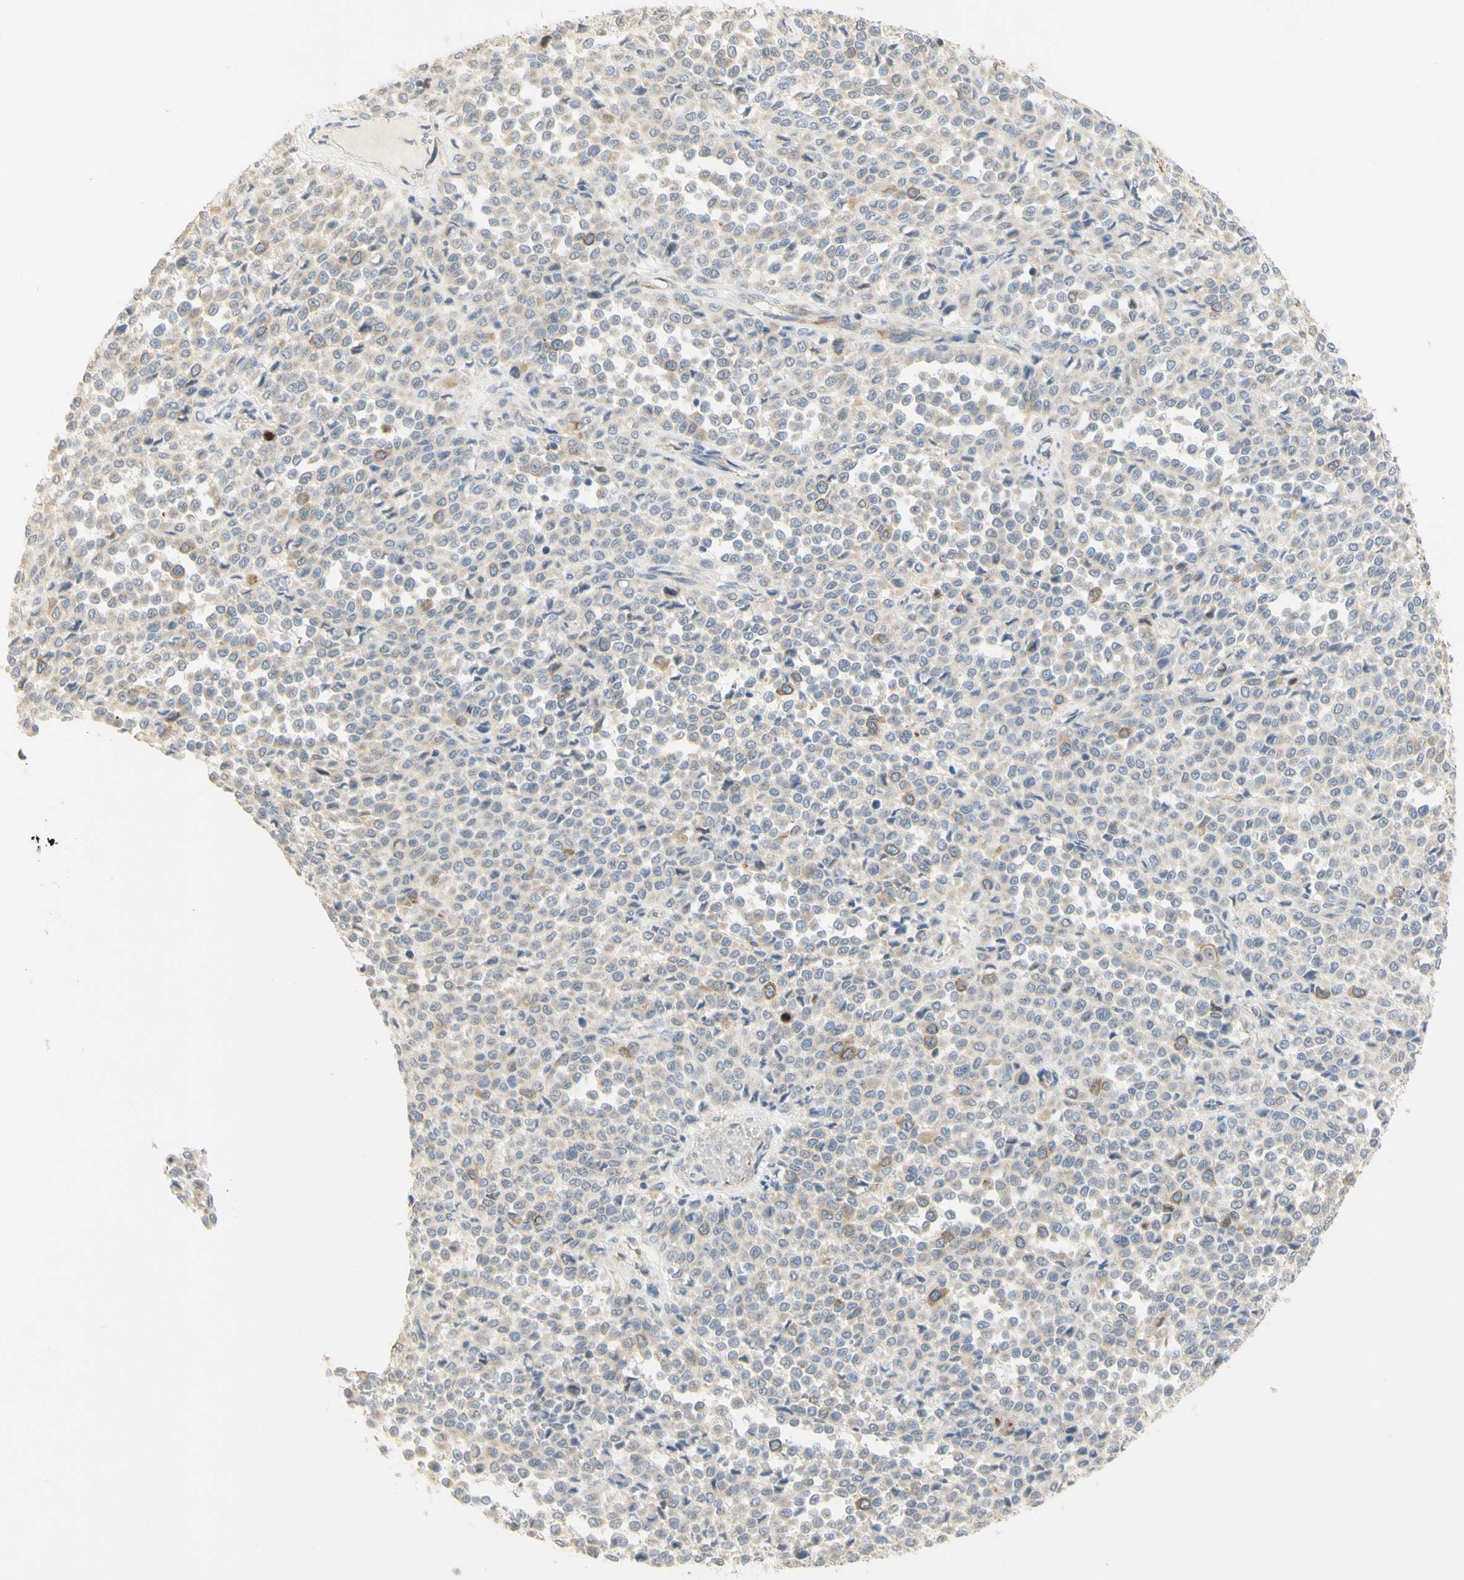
{"staining": {"intensity": "weak", "quantity": ">75%", "location": "cytoplasmic/membranous"}, "tissue": "melanoma", "cell_type": "Tumor cells", "image_type": "cancer", "snomed": [{"axis": "morphology", "description": "Malignant melanoma, Metastatic site"}, {"axis": "topography", "description": "Pancreas"}], "caption": "Brown immunohistochemical staining in human malignant melanoma (metastatic site) displays weak cytoplasmic/membranous expression in about >75% of tumor cells.", "gene": "KIF11", "patient": {"sex": "female", "age": 30}}